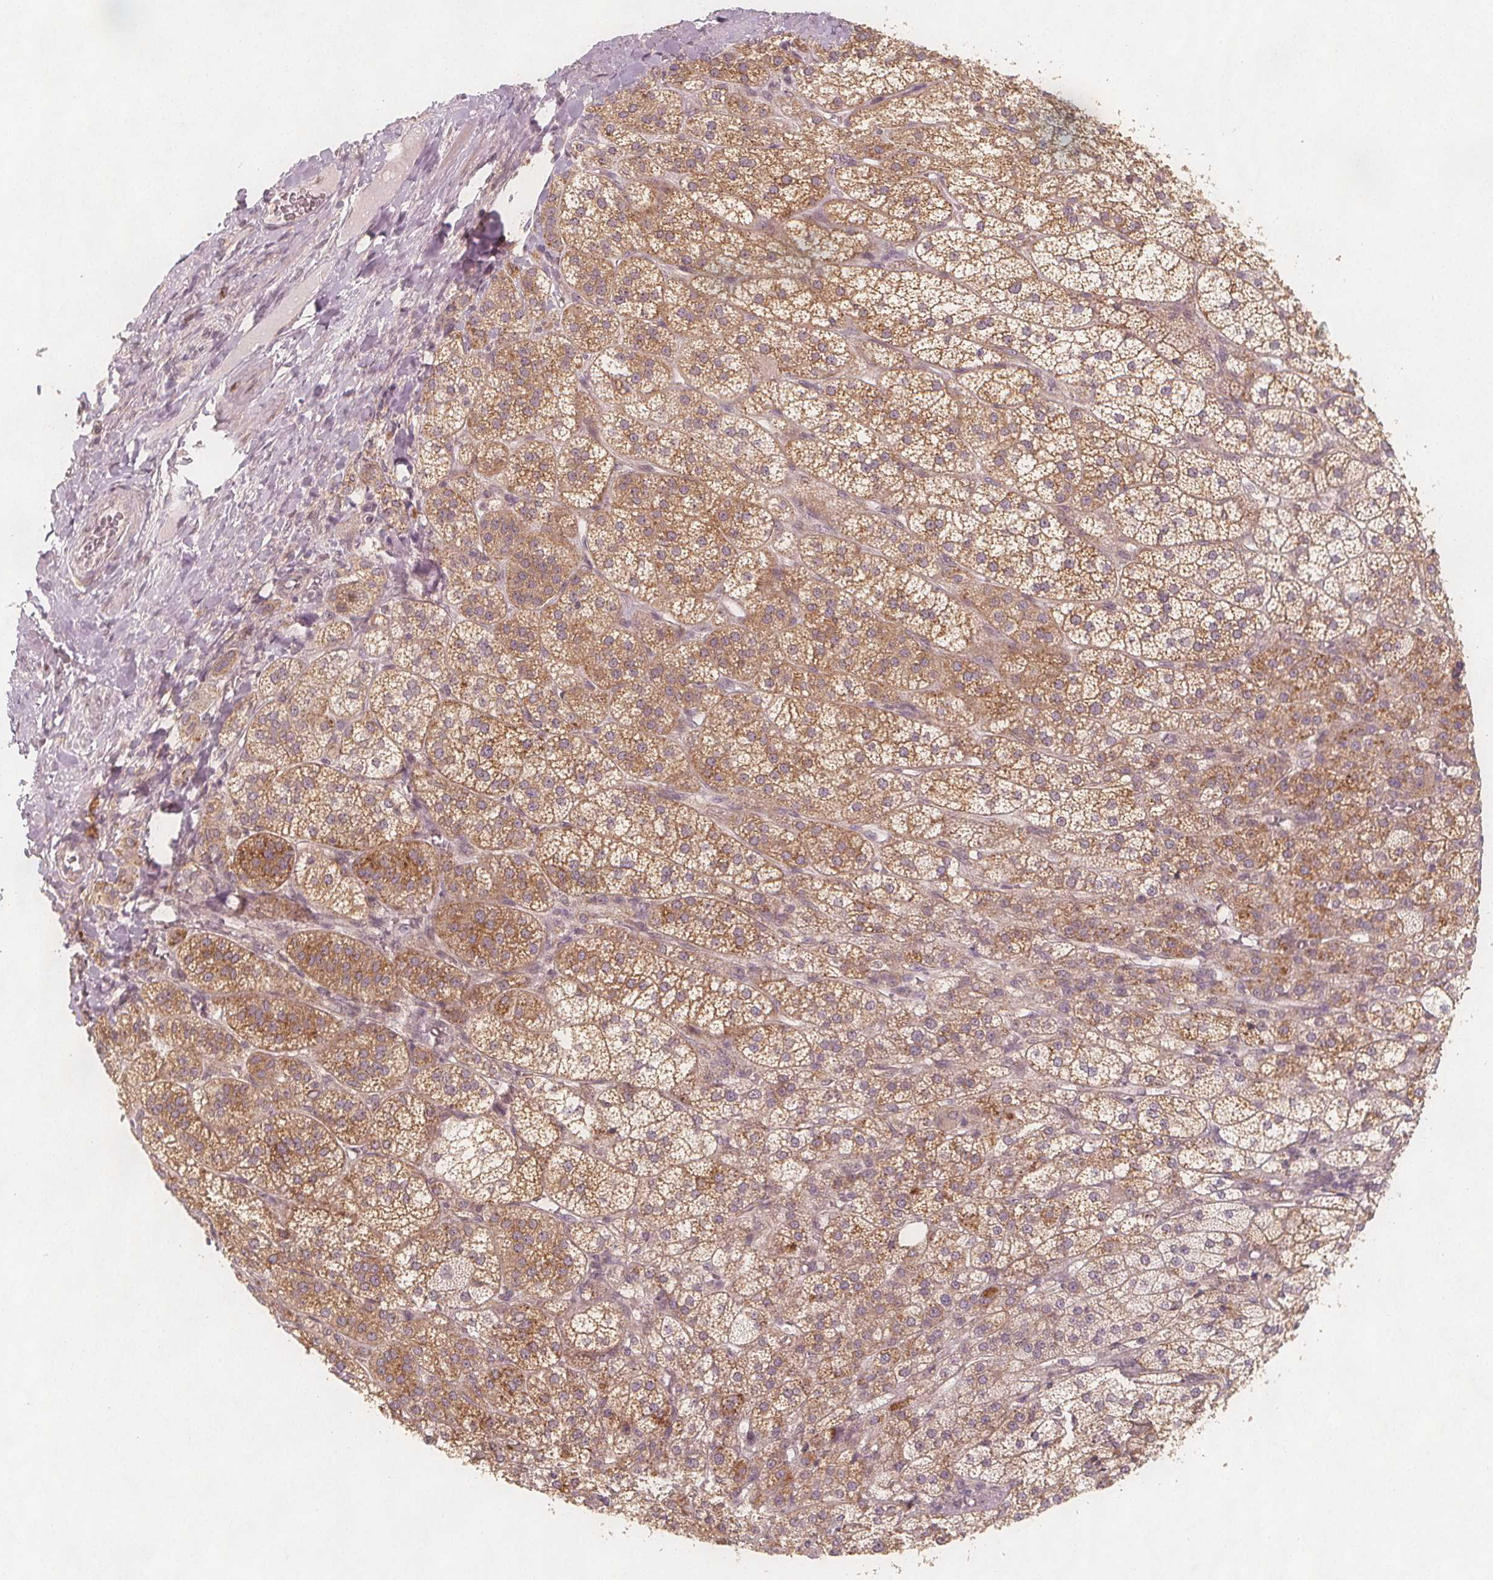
{"staining": {"intensity": "moderate", "quantity": ">75%", "location": "cytoplasmic/membranous"}, "tissue": "adrenal gland", "cell_type": "Glandular cells", "image_type": "normal", "snomed": [{"axis": "morphology", "description": "Normal tissue, NOS"}, {"axis": "topography", "description": "Adrenal gland"}], "caption": "High-magnification brightfield microscopy of unremarkable adrenal gland stained with DAB (brown) and counterstained with hematoxylin (blue). glandular cells exhibit moderate cytoplasmic/membranous expression is identified in approximately>75% of cells. The protein is shown in brown color, while the nuclei are stained blue.", "gene": "NCSTN", "patient": {"sex": "female", "age": 60}}